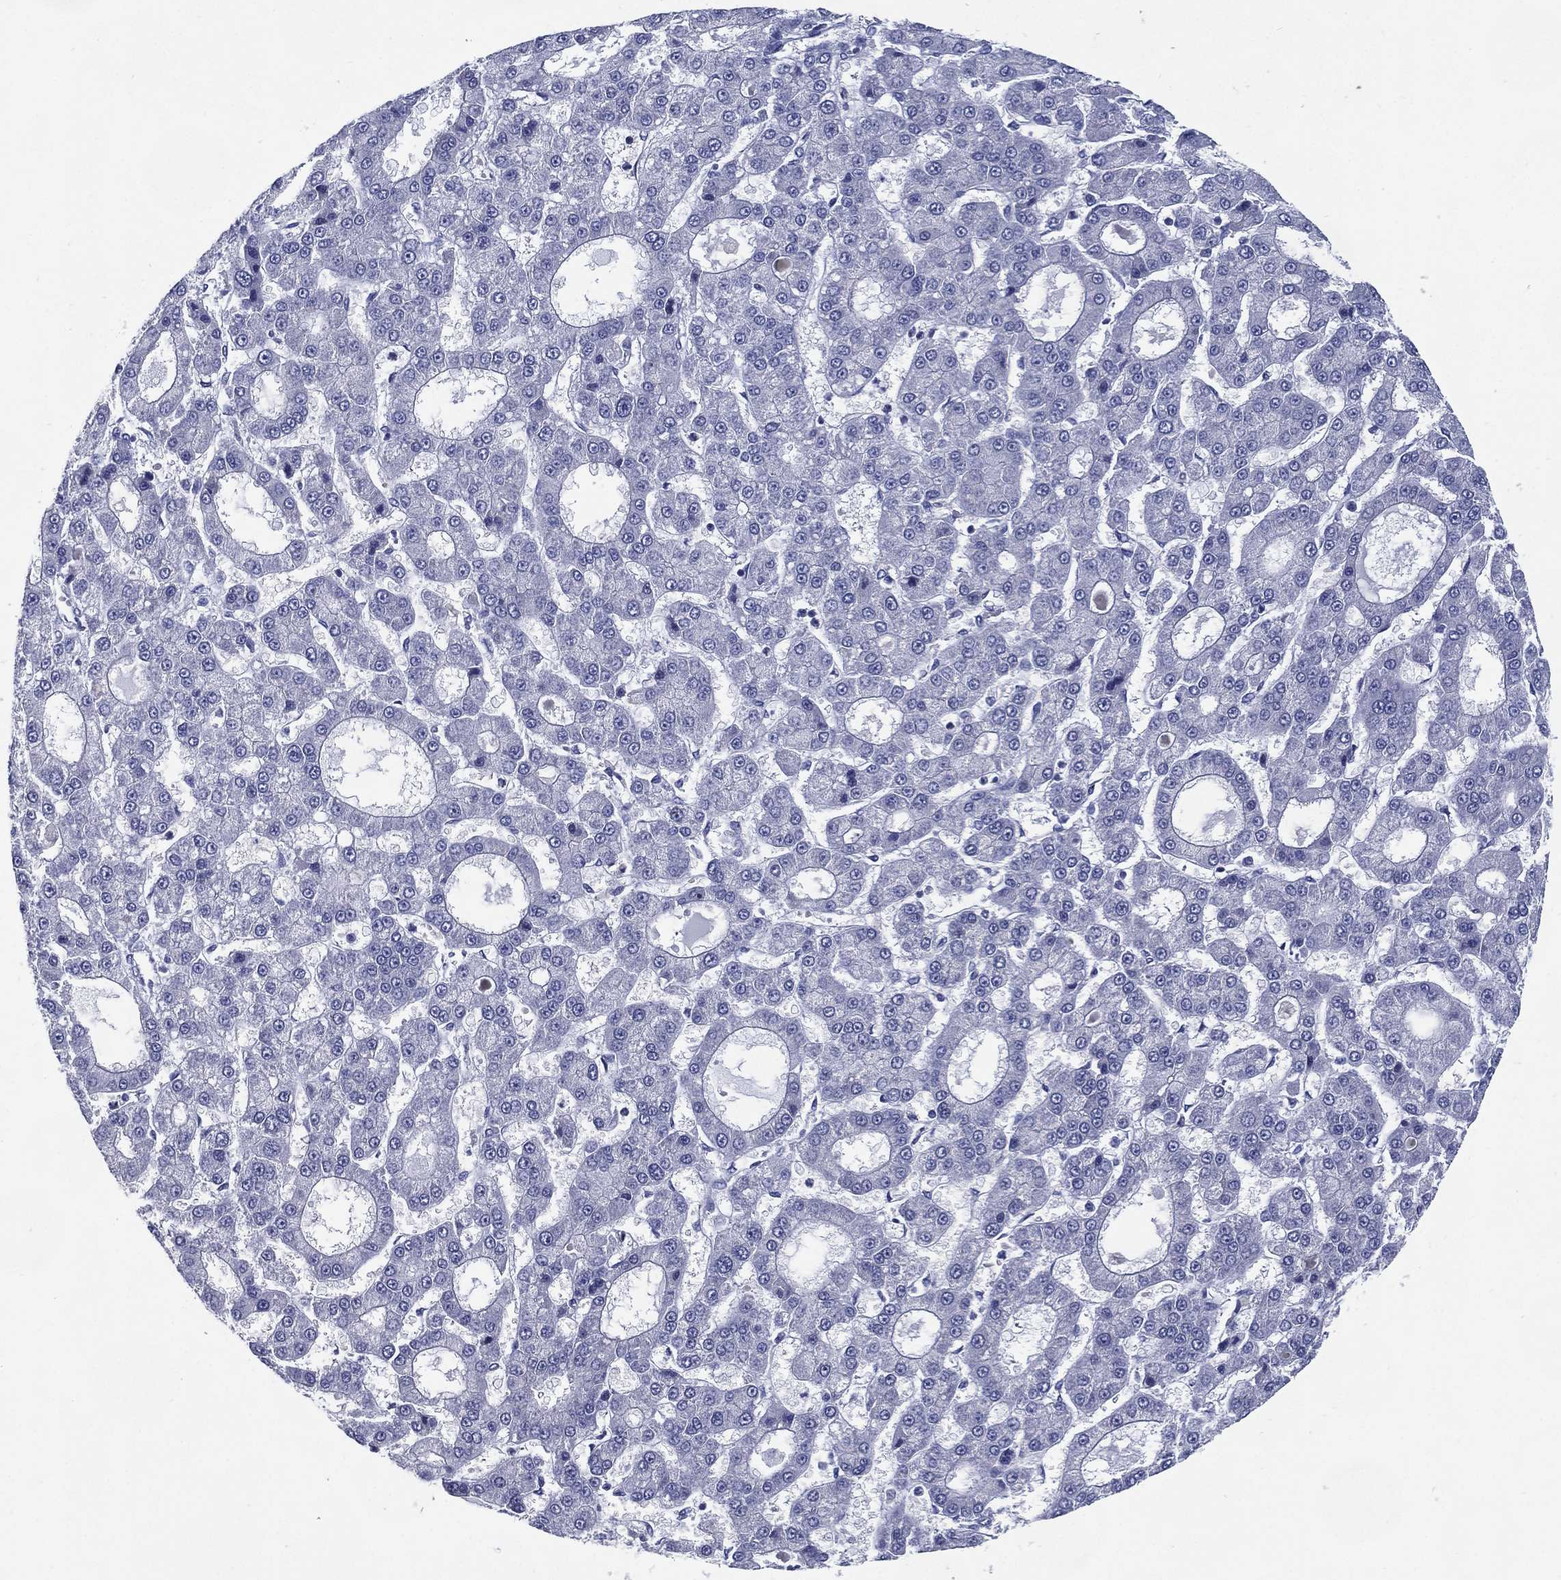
{"staining": {"intensity": "negative", "quantity": "none", "location": "none"}, "tissue": "liver cancer", "cell_type": "Tumor cells", "image_type": "cancer", "snomed": [{"axis": "morphology", "description": "Carcinoma, Hepatocellular, NOS"}, {"axis": "topography", "description": "Liver"}], "caption": "This is an immunohistochemistry photomicrograph of liver cancer. There is no expression in tumor cells.", "gene": "C19orf18", "patient": {"sex": "male", "age": 70}}